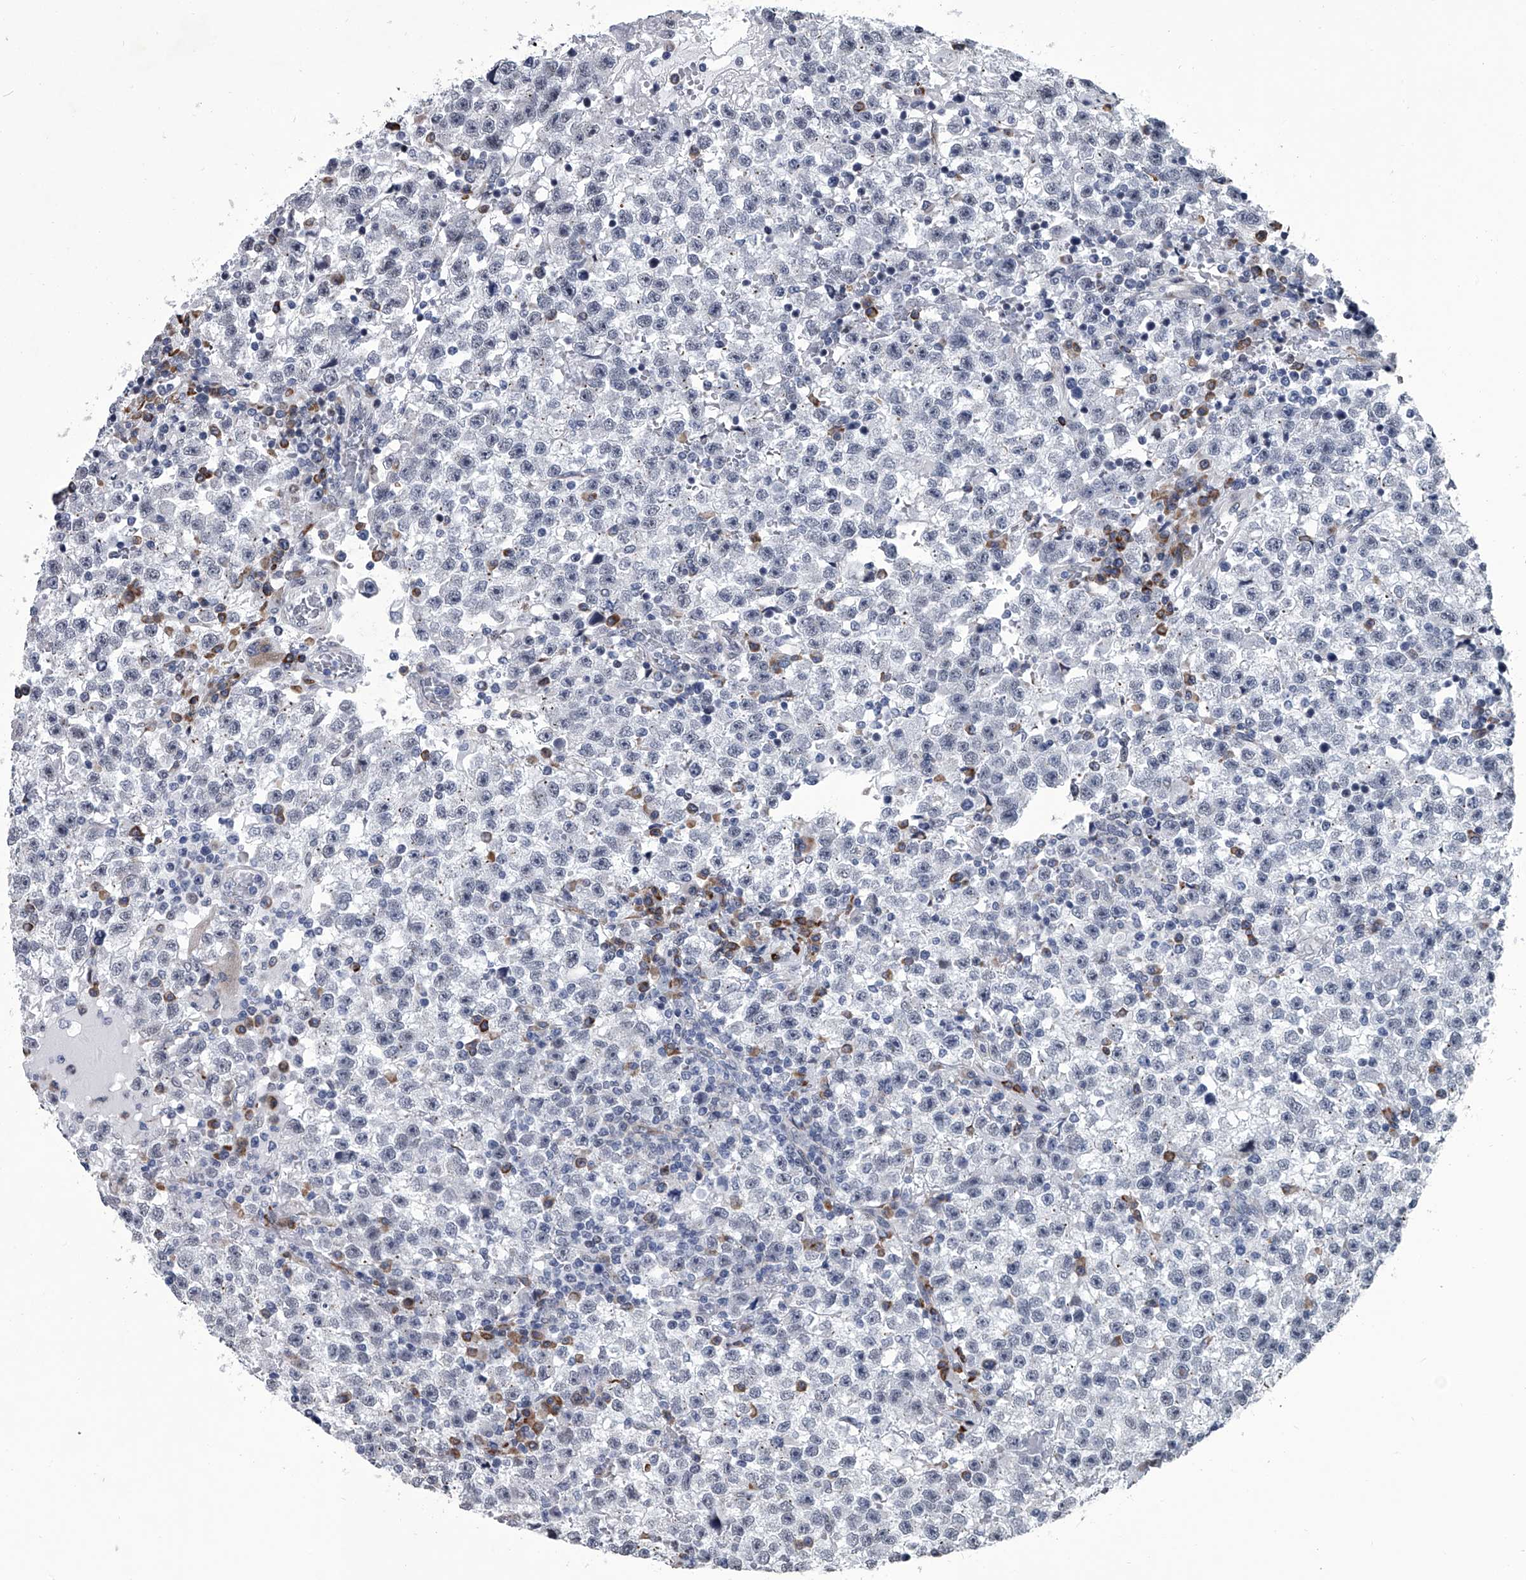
{"staining": {"intensity": "negative", "quantity": "none", "location": "none"}, "tissue": "testis cancer", "cell_type": "Tumor cells", "image_type": "cancer", "snomed": [{"axis": "morphology", "description": "Seminoma, NOS"}, {"axis": "topography", "description": "Testis"}], "caption": "This is an immunohistochemistry histopathology image of human testis cancer. There is no expression in tumor cells.", "gene": "PPP2R5D", "patient": {"sex": "male", "age": 22}}